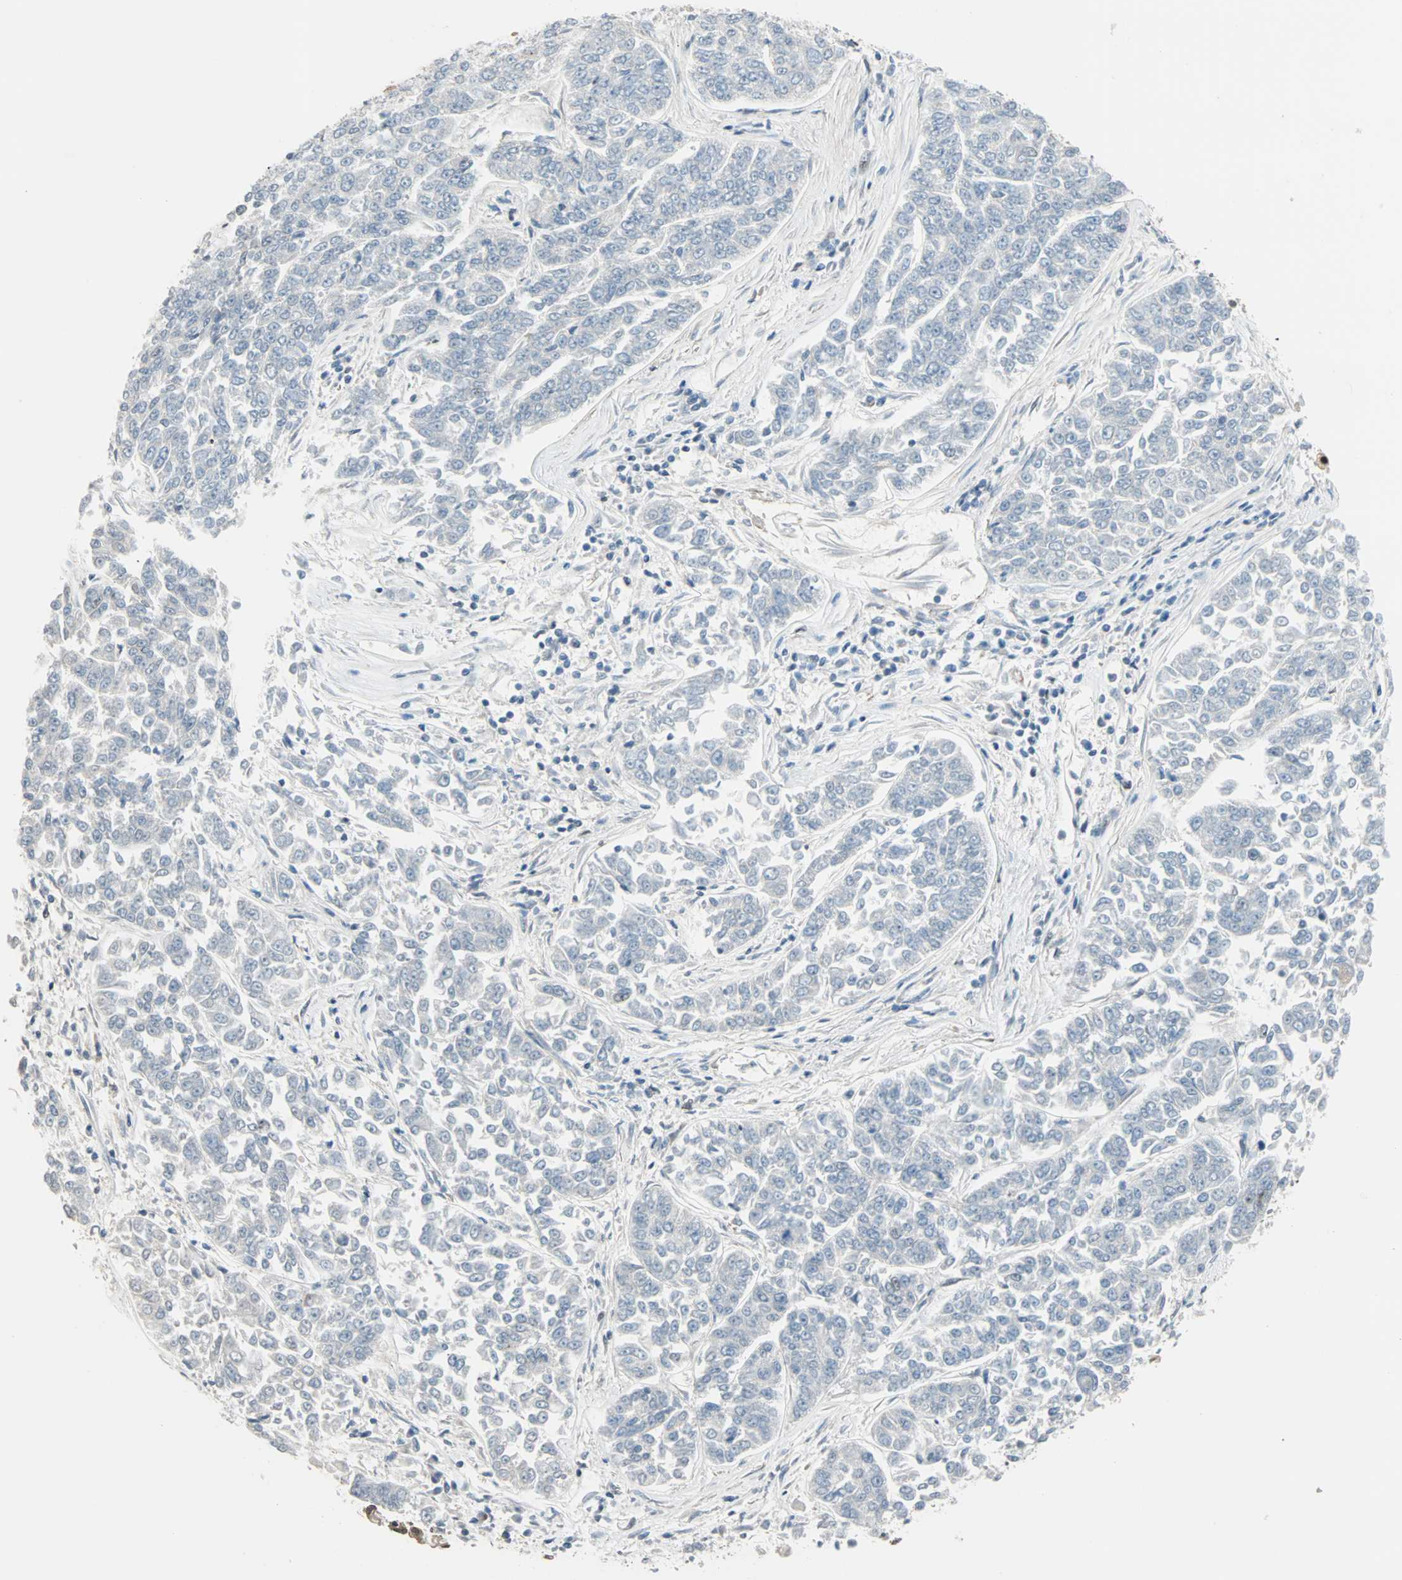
{"staining": {"intensity": "negative", "quantity": "none", "location": "none"}, "tissue": "lung cancer", "cell_type": "Tumor cells", "image_type": "cancer", "snomed": [{"axis": "morphology", "description": "Adenocarcinoma, NOS"}, {"axis": "topography", "description": "Lung"}], "caption": "Micrograph shows no protein expression in tumor cells of lung adenocarcinoma tissue.", "gene": "CBX4", "patient": {"sex": "male", "age": 84}}